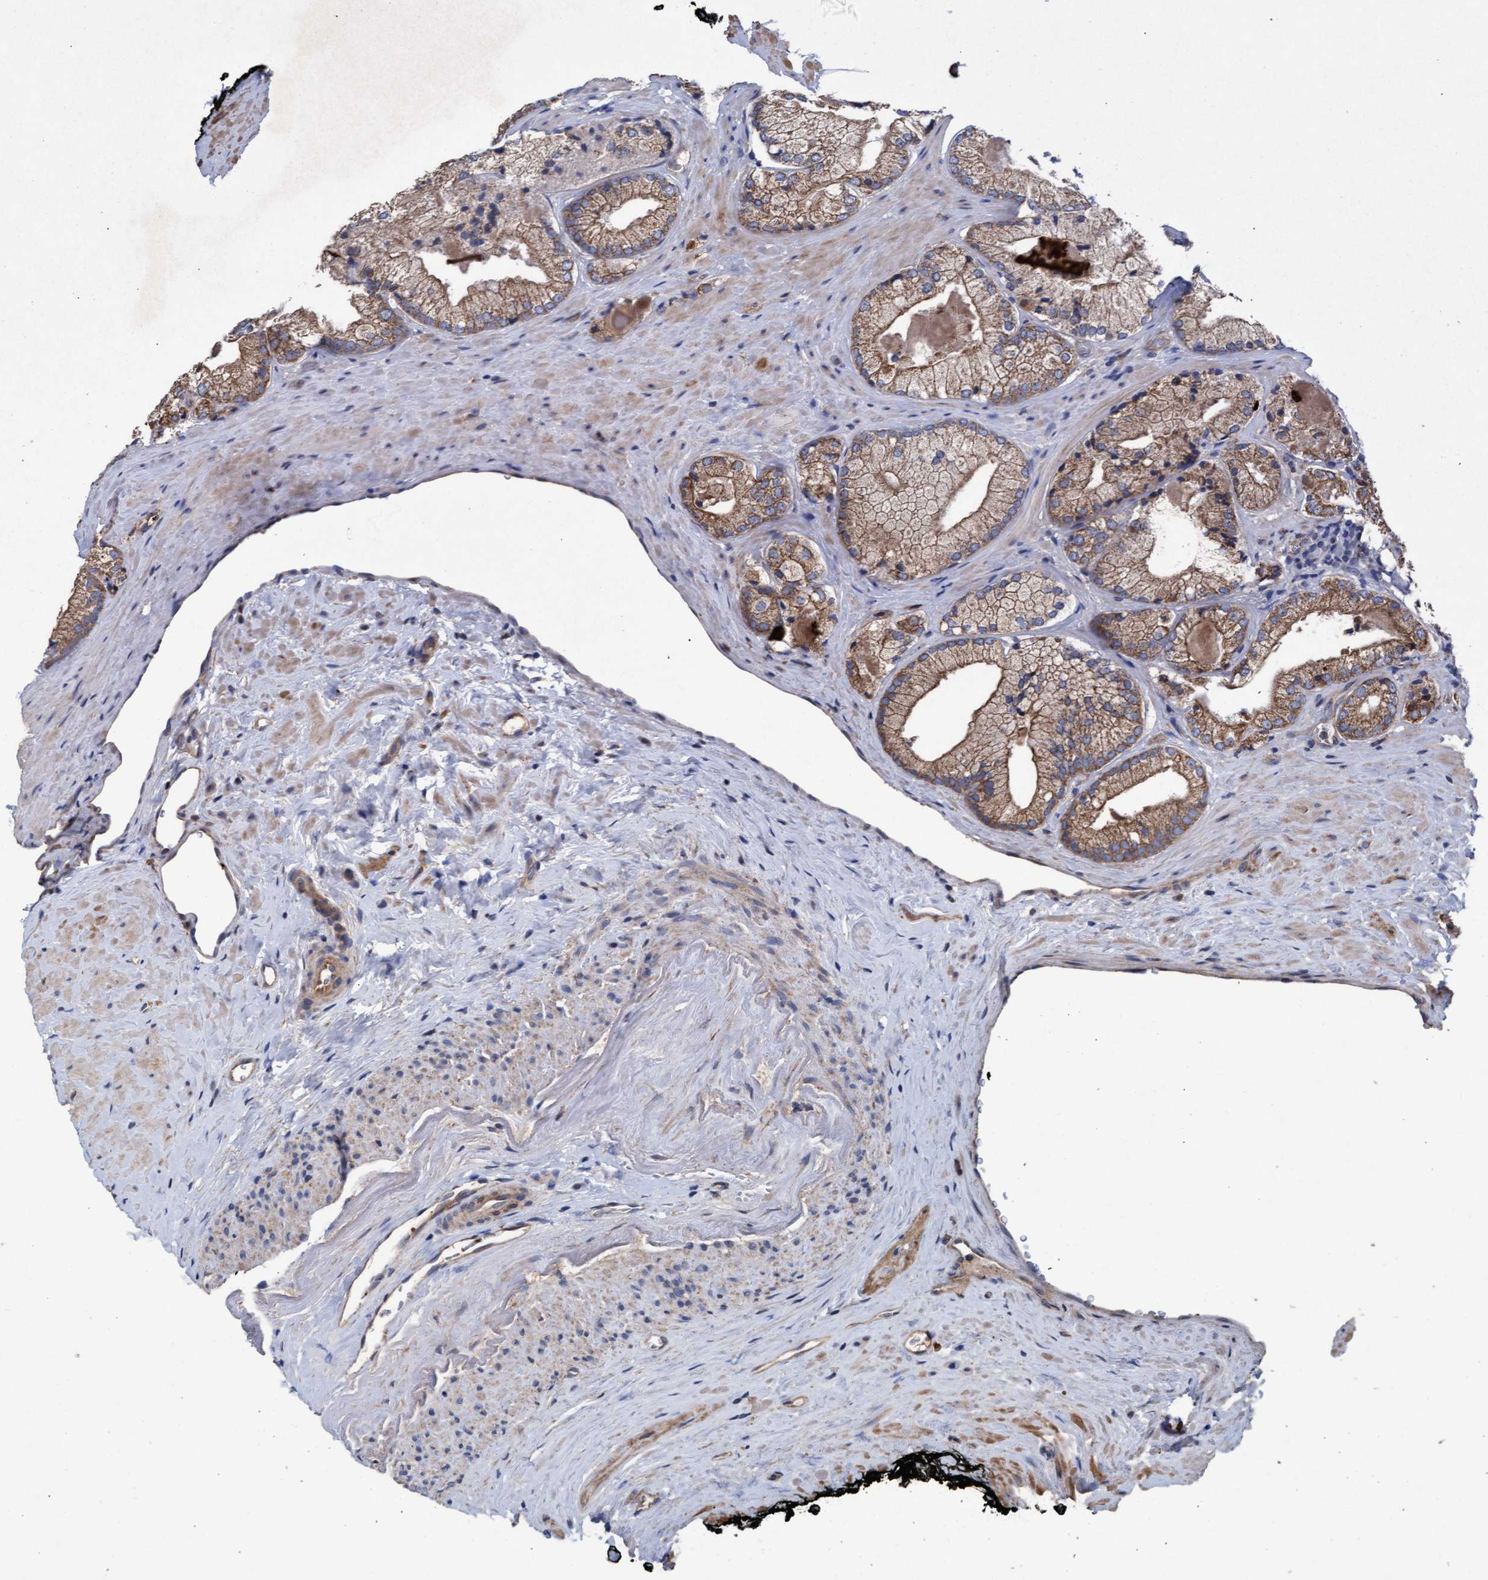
{"staining": {"intensity": "moderate", "quantity": ">75%", "location": "cytoplasmic/membranous"}, "tissue": "prostate cancer", "cell_type": "Tumor cells", "image_type": "cancer", "snomed": [{"axis": "morphology", "description": "Adenocarcinoma, Low grade"}, {"axis": "topography", "description": "Prostate"}], "caption": "The histopathology image exhibits a brown stain indicating the presence of a protein in the cytoplasmic/membranous of tumor cells in adenocarcinoma (low-grade) (prostate).", "gene": "MRPL38", "patient": {"sex": "male", "age": 65}}